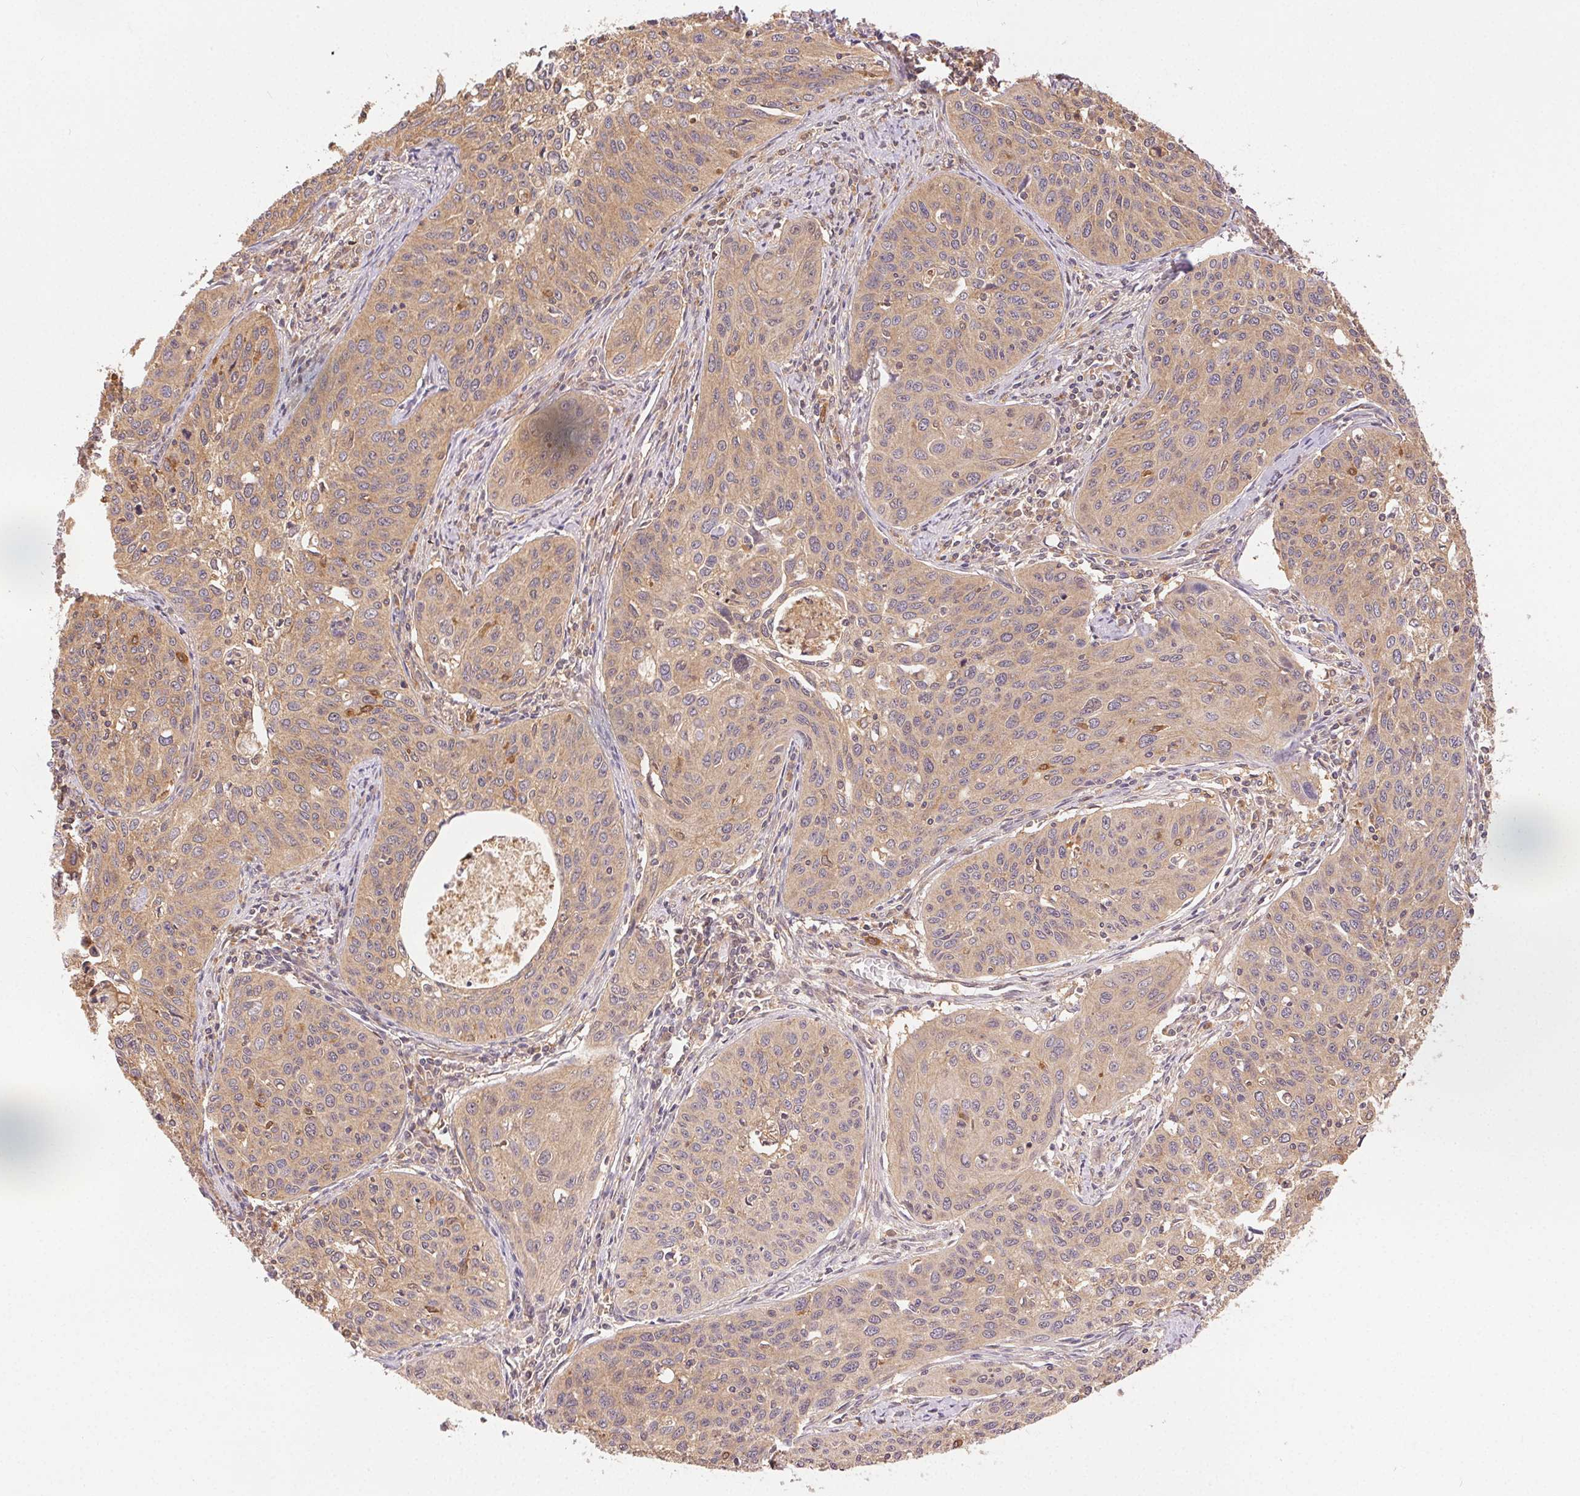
{"staining": {"intensity": "weak", "quantity": "25%-75%", "location": "cytoplasmic/membranous"}, "tissue": "cervical cancer", "cell_type": "Tumor cells", "image_type": "cancer", "snomed": [{"axis": "morphology", "description": "Squamous cell carcinoma, NOS"}, {"axis": "topography", "description": "Cervix"}], "caption": "Protein expression analysis of human cervical squamous cell carcinoma reveals weak cytoplasmic/membranous staining in about 25%-75% of tumor cells.", "gene": "GDI2", "patient": {"sex": "female", "age": 31}}